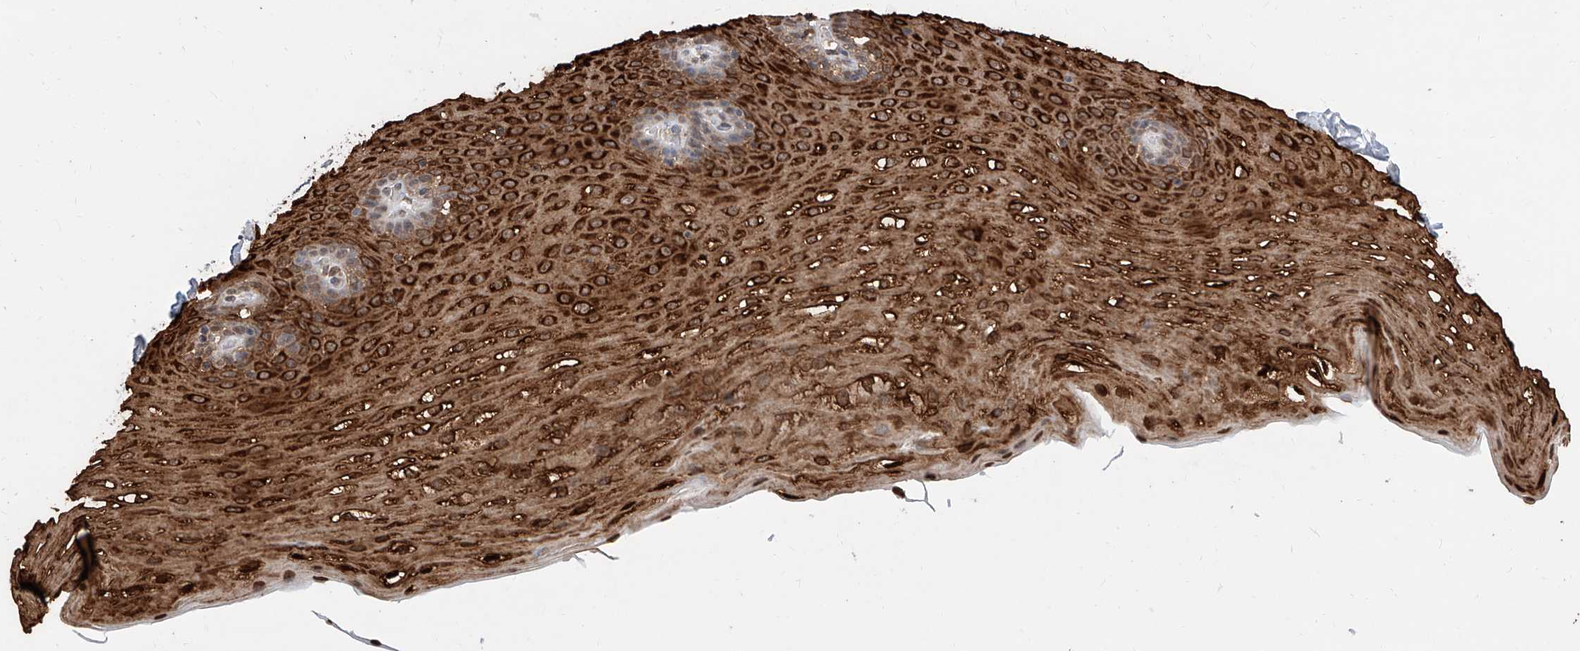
{"staining": {"intensity": "strong", "quantity": ">75%", "location": "cytoplasmic/membranous,nuclear"}, "tissue": "esophagus", "cell_type": "Squamous epithelial cells", "image_type": "normal", "snomed": [{"axis": "morphology", "description": "Normal tissue, NOS"}, {"axis": "topography", "description": "Esophagus"}], "caption": "The photomicrograph reveals immunohistochemical staining of normal esophagus. There is strong cytoplasmic/membranous,nuclear expression is appreciated in approximately >75% of squamous epithelial cells. The protein is shown in brown color, while the nuclei are stained blue.", "gene": "RP9", "patient": {"sex": "female", "age": 66}}